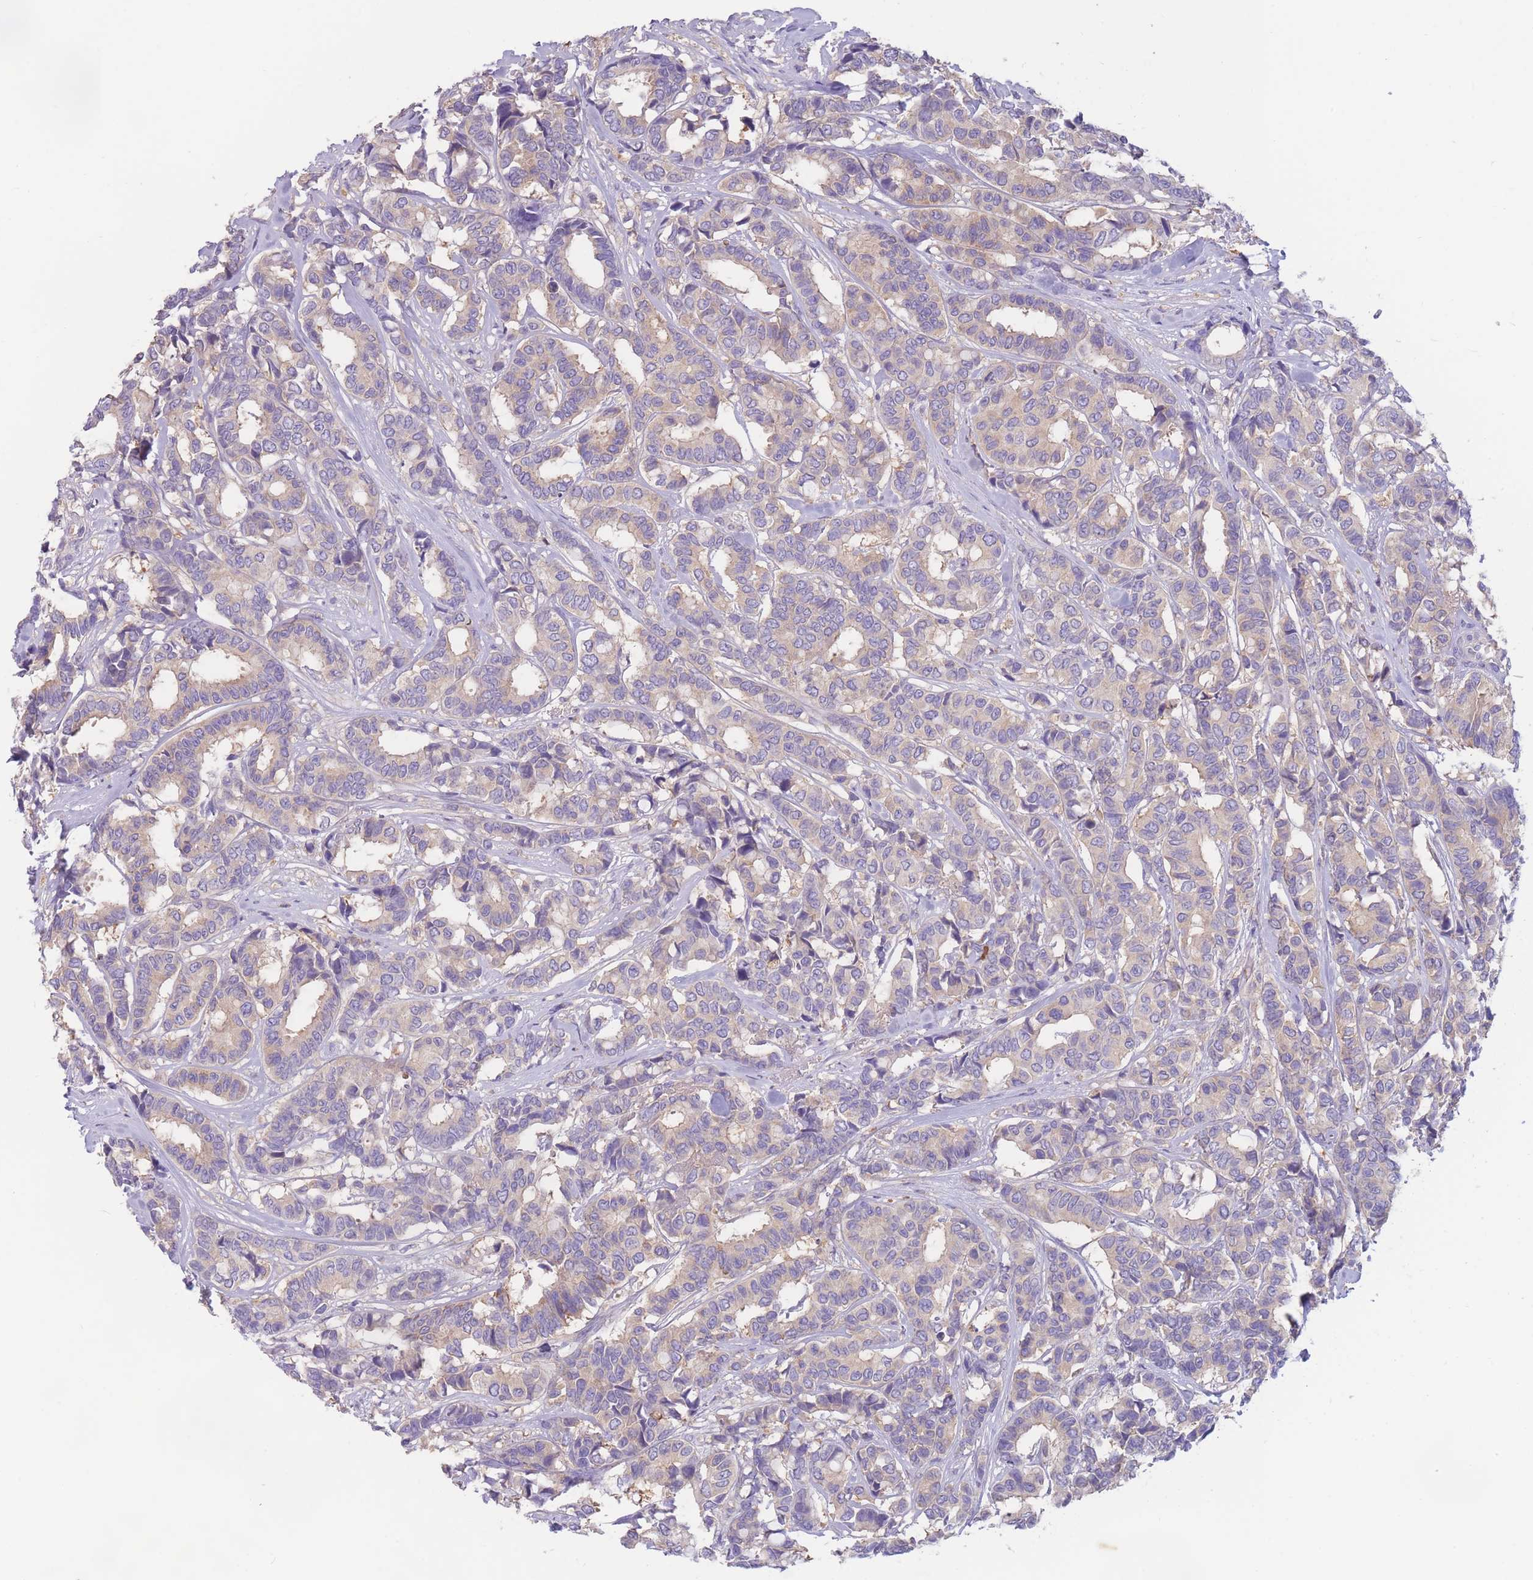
{"staining": {"intensity": "weak", "quantity": "25%-75%", "location": "cytoplasmic/membranous"}, "tissue": "breast cancer", "cell_type": "Tumor cells", "image_type": "cancer", "snomed": [{"axis": "morphology", "description": "Duct carcinoma"}, {"axis": "topography", "description": "Breast"}], "caption": "Brown immunohistochemical staining in infiltrating ductal carcinoma (breast) reveals weak cytoplasmic/membranous expression in about 25%-75% of tumor cells.", "gene": "ST3GAL4", "patient": {"sex": "female", "age": 87}}